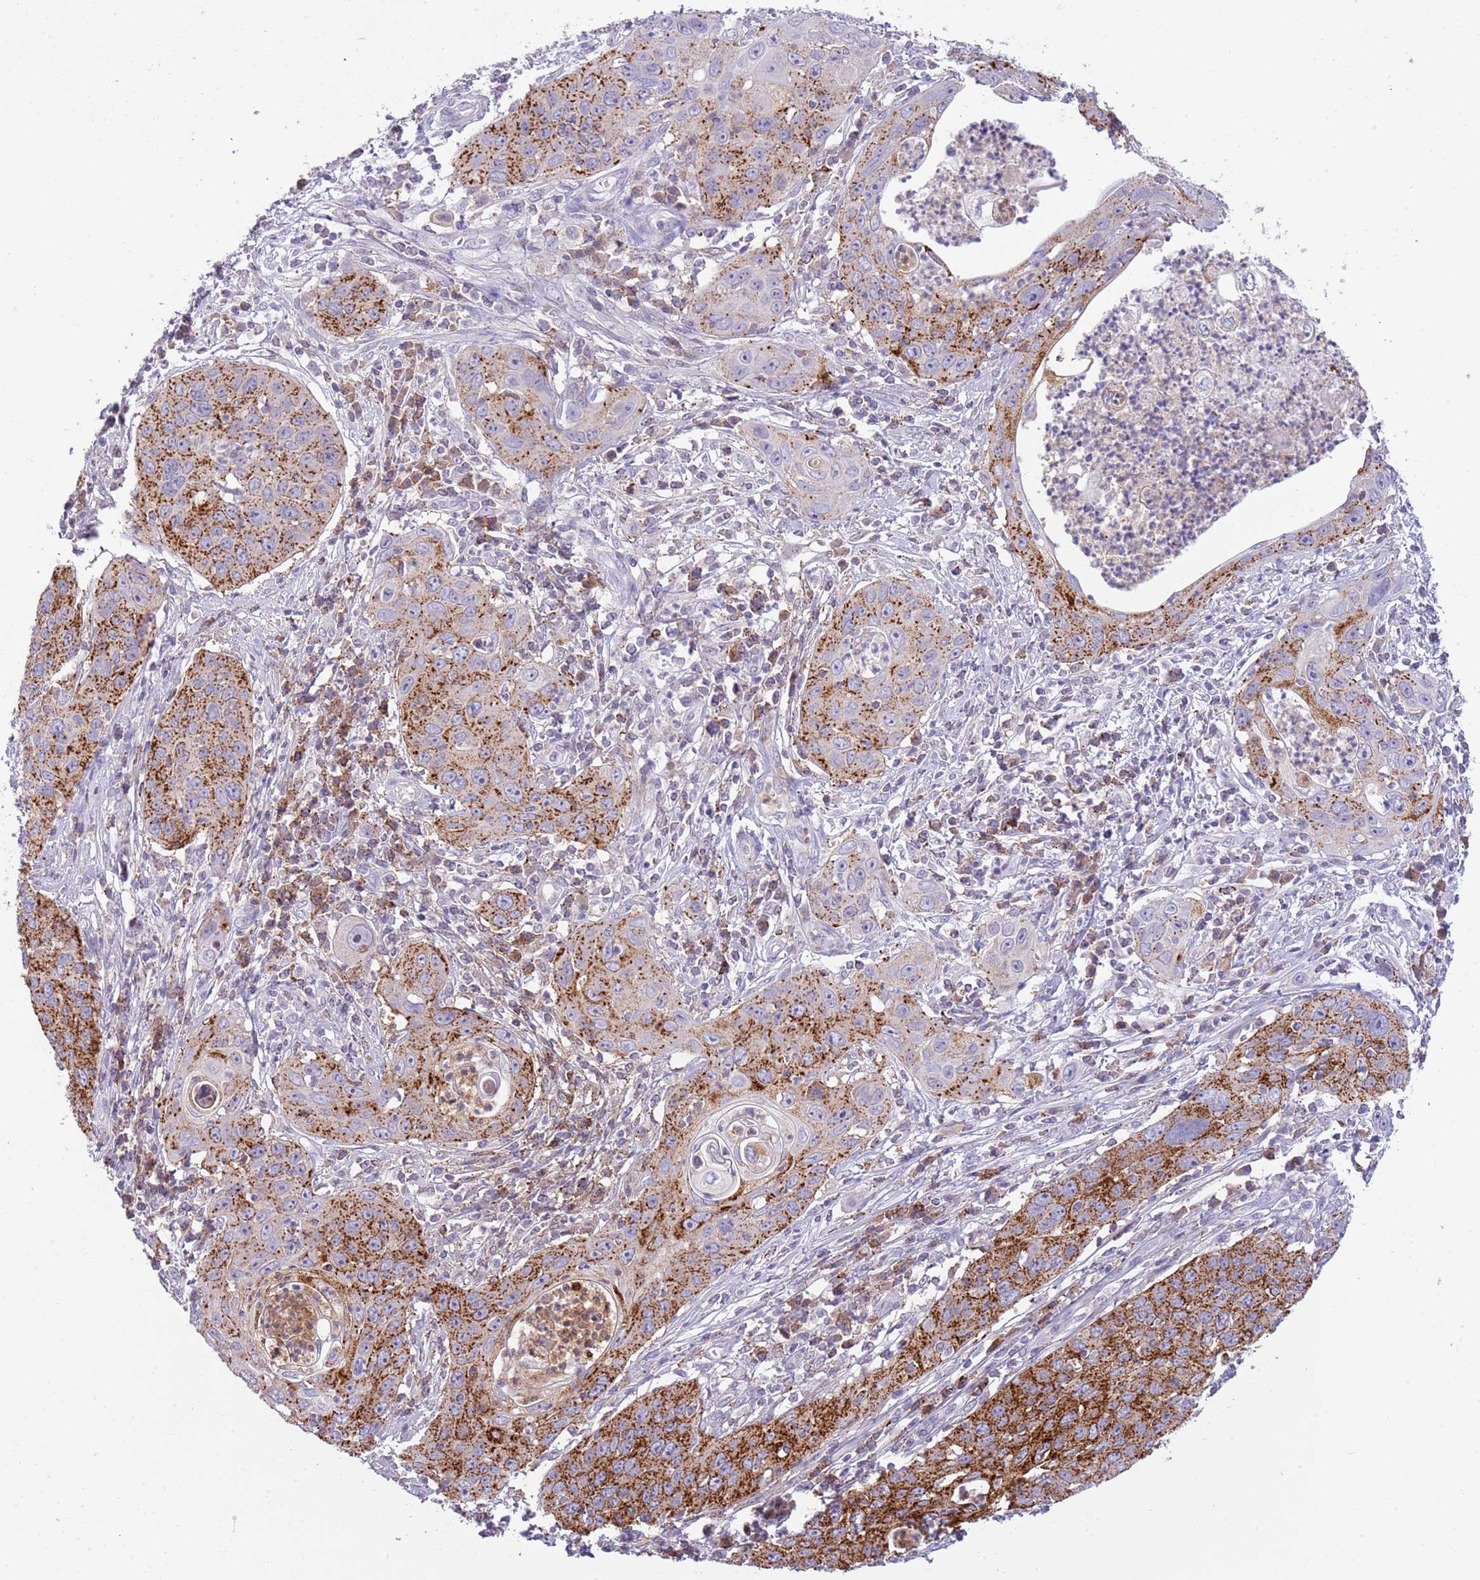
{"staining": {"intensity": "strong", "quantity": ">75%", "location": "cytoplasmic/membranous"}, "tissue": "cervical cancer", "cell_type": "Tumor cells", "image_type": "cancer", "snomed": [{"axis": "morphology", "description": "Squamous cell carcinoma, NOS"}, {"axis": "topography", "description": "Cervix"}], "caption": "Immunohistochemistry photomicrograph of cervical squamous cell carcinoma stained for a protein (brown), which displays high levels of strong cytoplasmic/membranous positivity in approximately >75% of tumor cells.", "gene": "ABHD17A", "patient": {"sex": "female", "age": 36}}